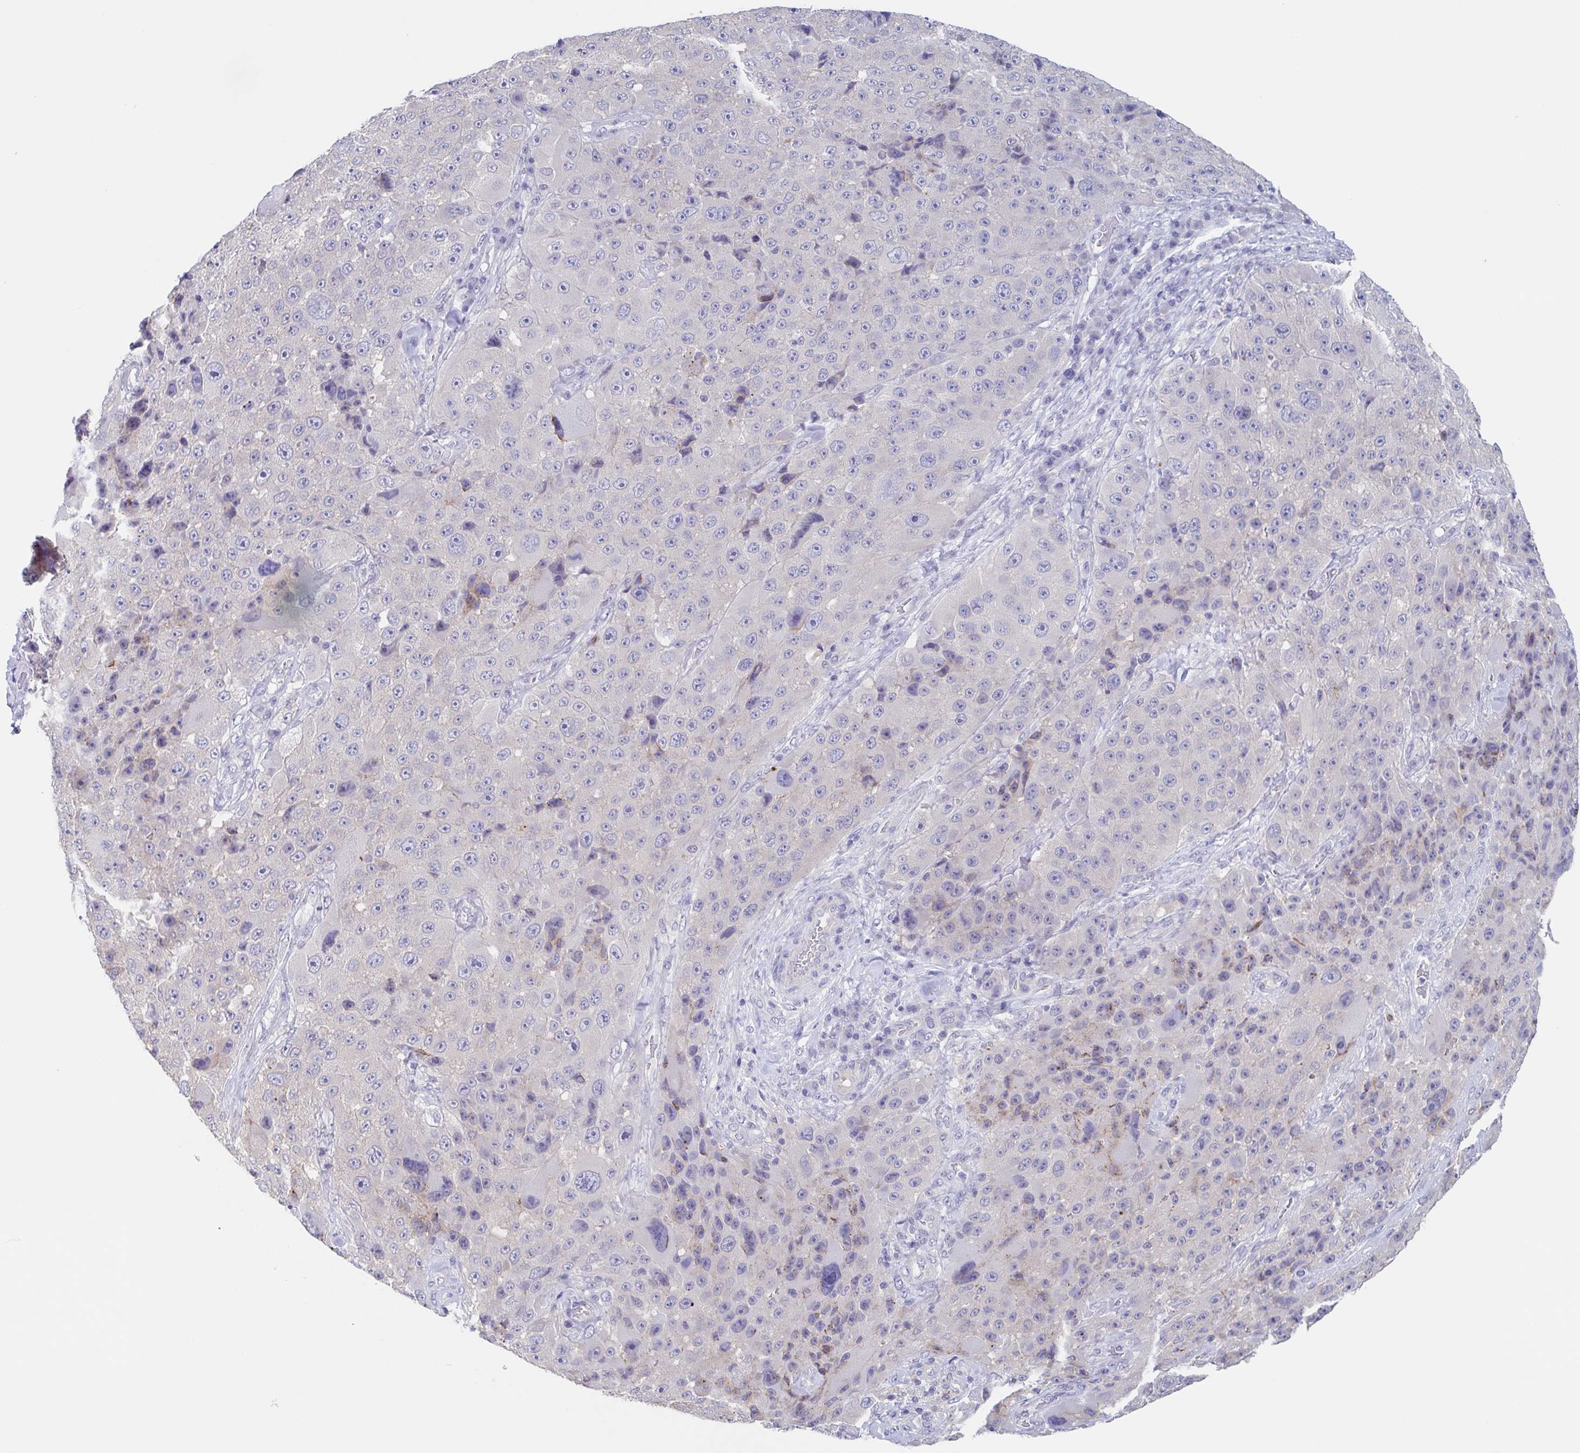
{"staining": {"intensity": "weak", "quantity": "<25%", "location": "cytoplasmic/membranous"}, "tissue": "melanoma", "cell_type": "Tumor cells", "image_type": "cancer", "snomed": [{"axis": "morphology", "description": "Malignant melanoma, Metastatic site"}, {"axis": "topography", "description": "Lymph node"}], "caption": "An image of human melanoma is negative for staining in tumor cells. Brightfield microscopy of IHC stained with DAB (brown) and hematoxylin (blue), captured at high magnification.", "gene": "CHMP5", "patient": {"sex": "male", "age": 62}}